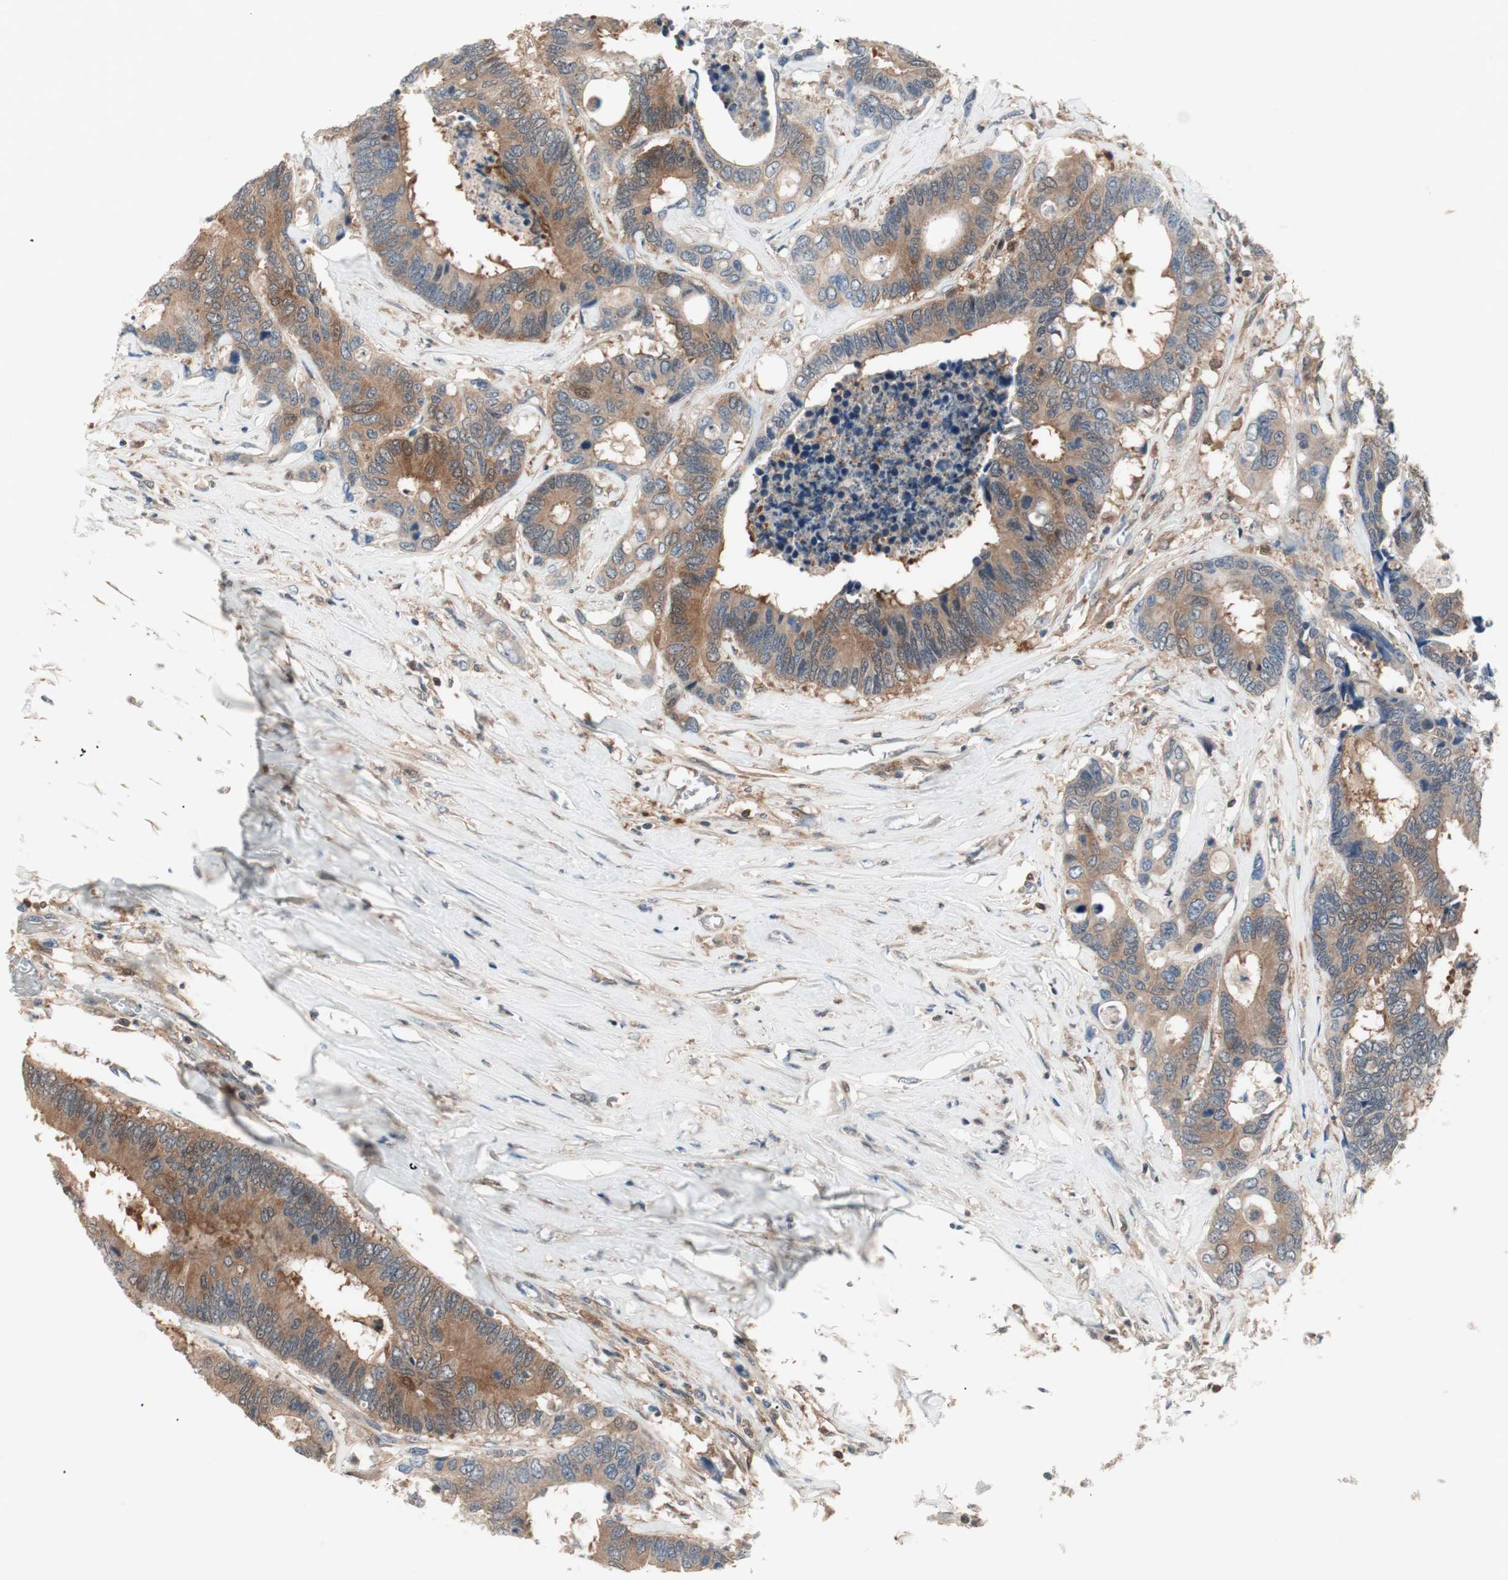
{"staining": {"intensity": "moderate", "quantity": ">75%", "location": "cytoplasmic/membranous"}, "tissue": "colorectal cancer", "cell_type": "Tumor cells", "image_type": "cancer", "snomed": [{"axis": "morphology", "description": "Adenocarcinoma, NOS"}, {"axis": "topography", "description": "Rectum"}], "caption": "Human colorectal cancer stained with a protein marker exhibits moderate staining in tumor cells.", "gene": "GALT", "patient": {"sex": "male", "age": 55}}